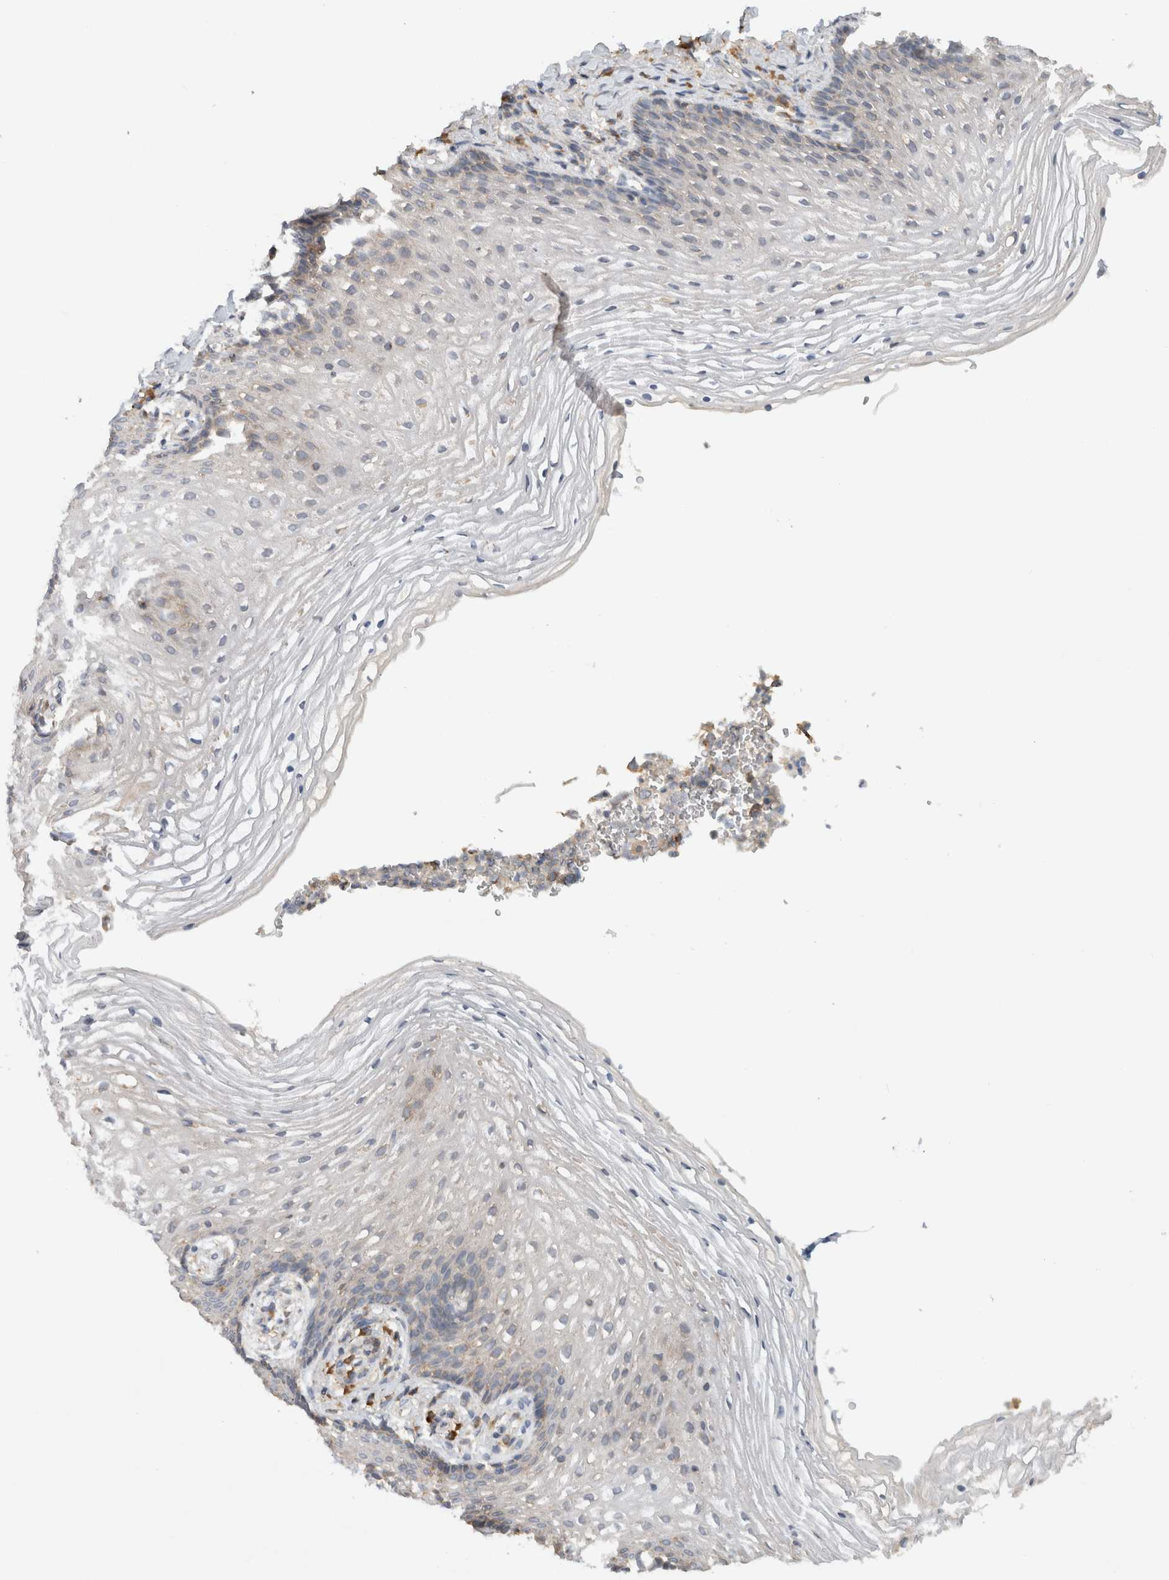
{"staining": {"intensity": "negative", "quantity": "none", "location": "none"}, "tissue": "vagina", "cell_type": "Squamous epithelial cells", "image_type": "normal", "snomed": [{"axis": "morphology", "description": "Normal tissue, NOS"}, {"axis": "topography", "description": "Vagina"}], "caption": "IHC micrograph of unremarkable vagina: vagina stained with DAB displays no significant protein positivity in squamous epithelial cells.", "gene": "AMPD1", "patient": {"sex": "female", "age": 60}}